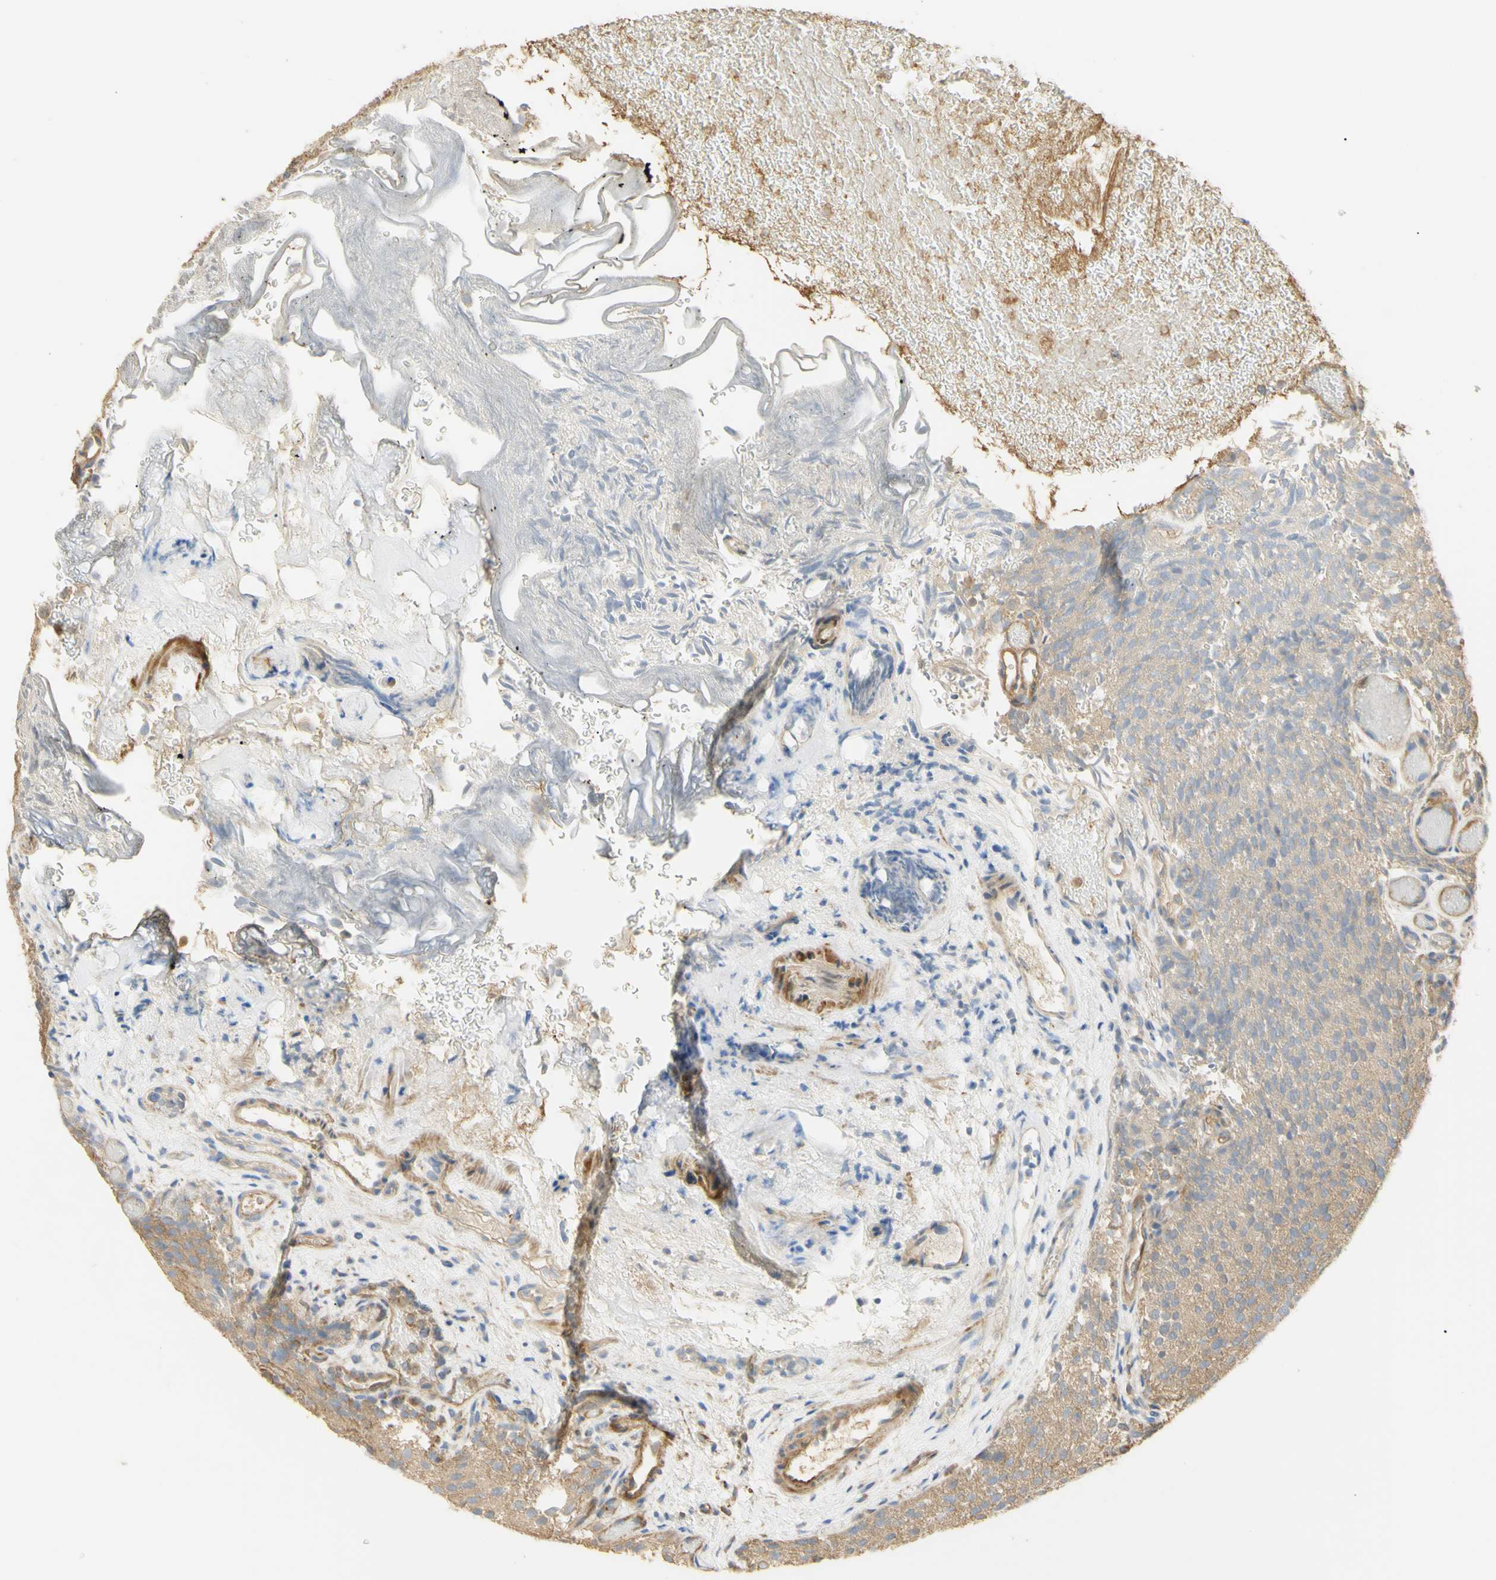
{"staining": {"intensity": "weak", "quantity": ">75%", "location": "cytoplasmic/membranous"}, "tissue": "urothelial cancer", "cell_type": "Tumor cells", "image_type": "cancer", "snomed": [{"axis": "morphology", "description": "Urothelial carcinoma, Low grade"}, {"axis": "topography", "description": "Urinary bladder"}], "caption": "A high-resolution image shows IHC staining of low-grade urothelial carcinoma, which reveals weak cytoplasmic/membranous expression in about >75% of tumor cells. (DAB IHC, brown staining for protein, blue staining for nuclei).", "gene": "KCNE4", "patient": {"sex": "male", "age": 78}}